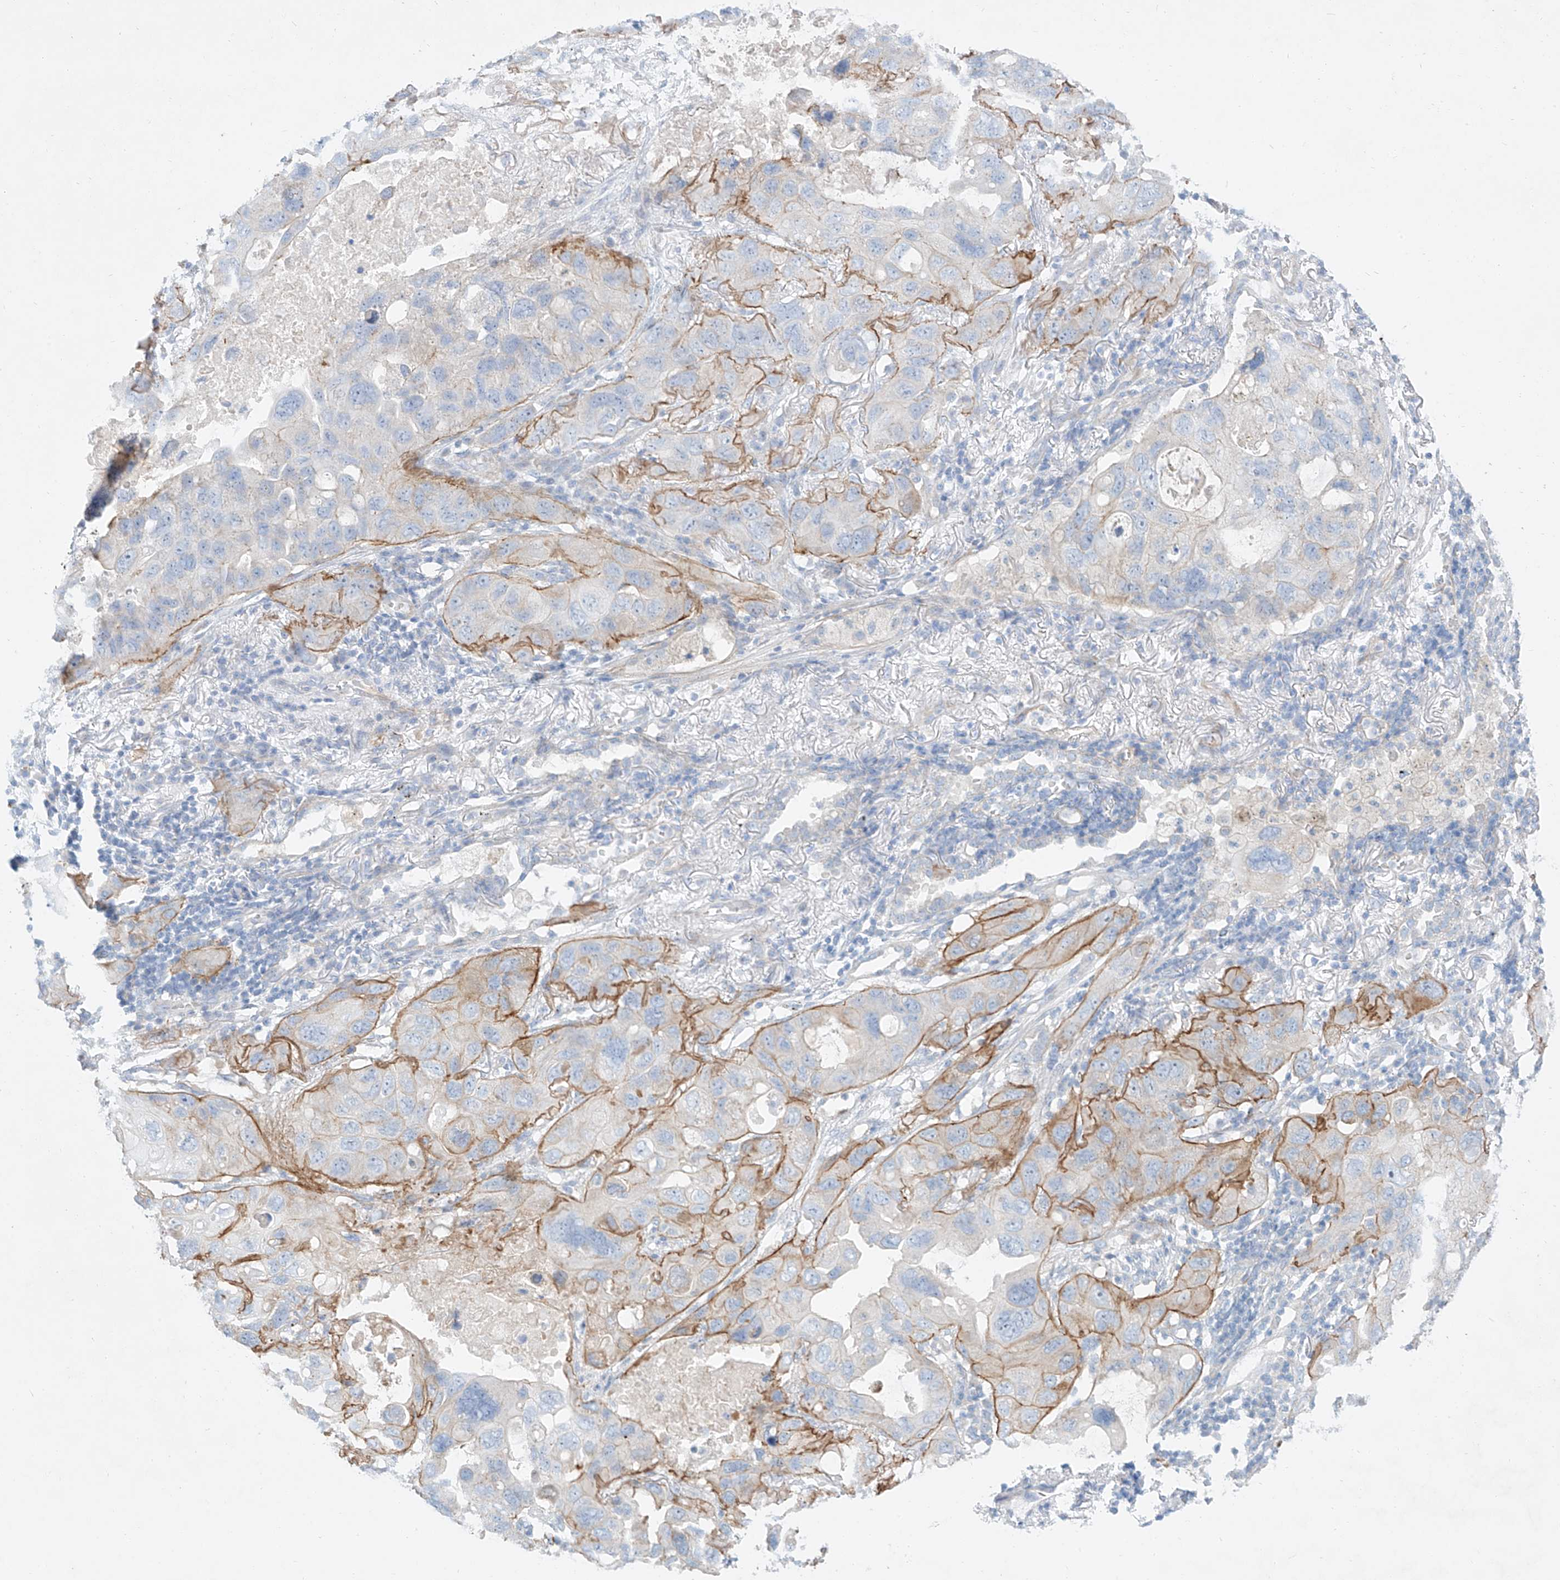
{"staining": {"intensity": "moderate", "quantity": "25%-75%", "location": "cytoplasmic/membranous"}, "tissue": "lung cancer", "cell_type": "Tumor cells", "image_type": "cancer", "snomed": [{"axis": "morphology", "description": "Squamous cell carcinoma, NOS"}, {"axis": "topography", "description": "Lung"}], "caption": "Squamous cell carcinoma (lung) was stained to show a protein in brown. There is medium levels of moderate cytoplasmic/membranous positivity in approximately 25%-75% of tumor cells. The staining is performed using DAB brown chromogen to label protein expression. The nuclei are counter-stained blue using hematoxylin.", "gene": "AJM1", "patient": {"sex": "female", "age": 73}}